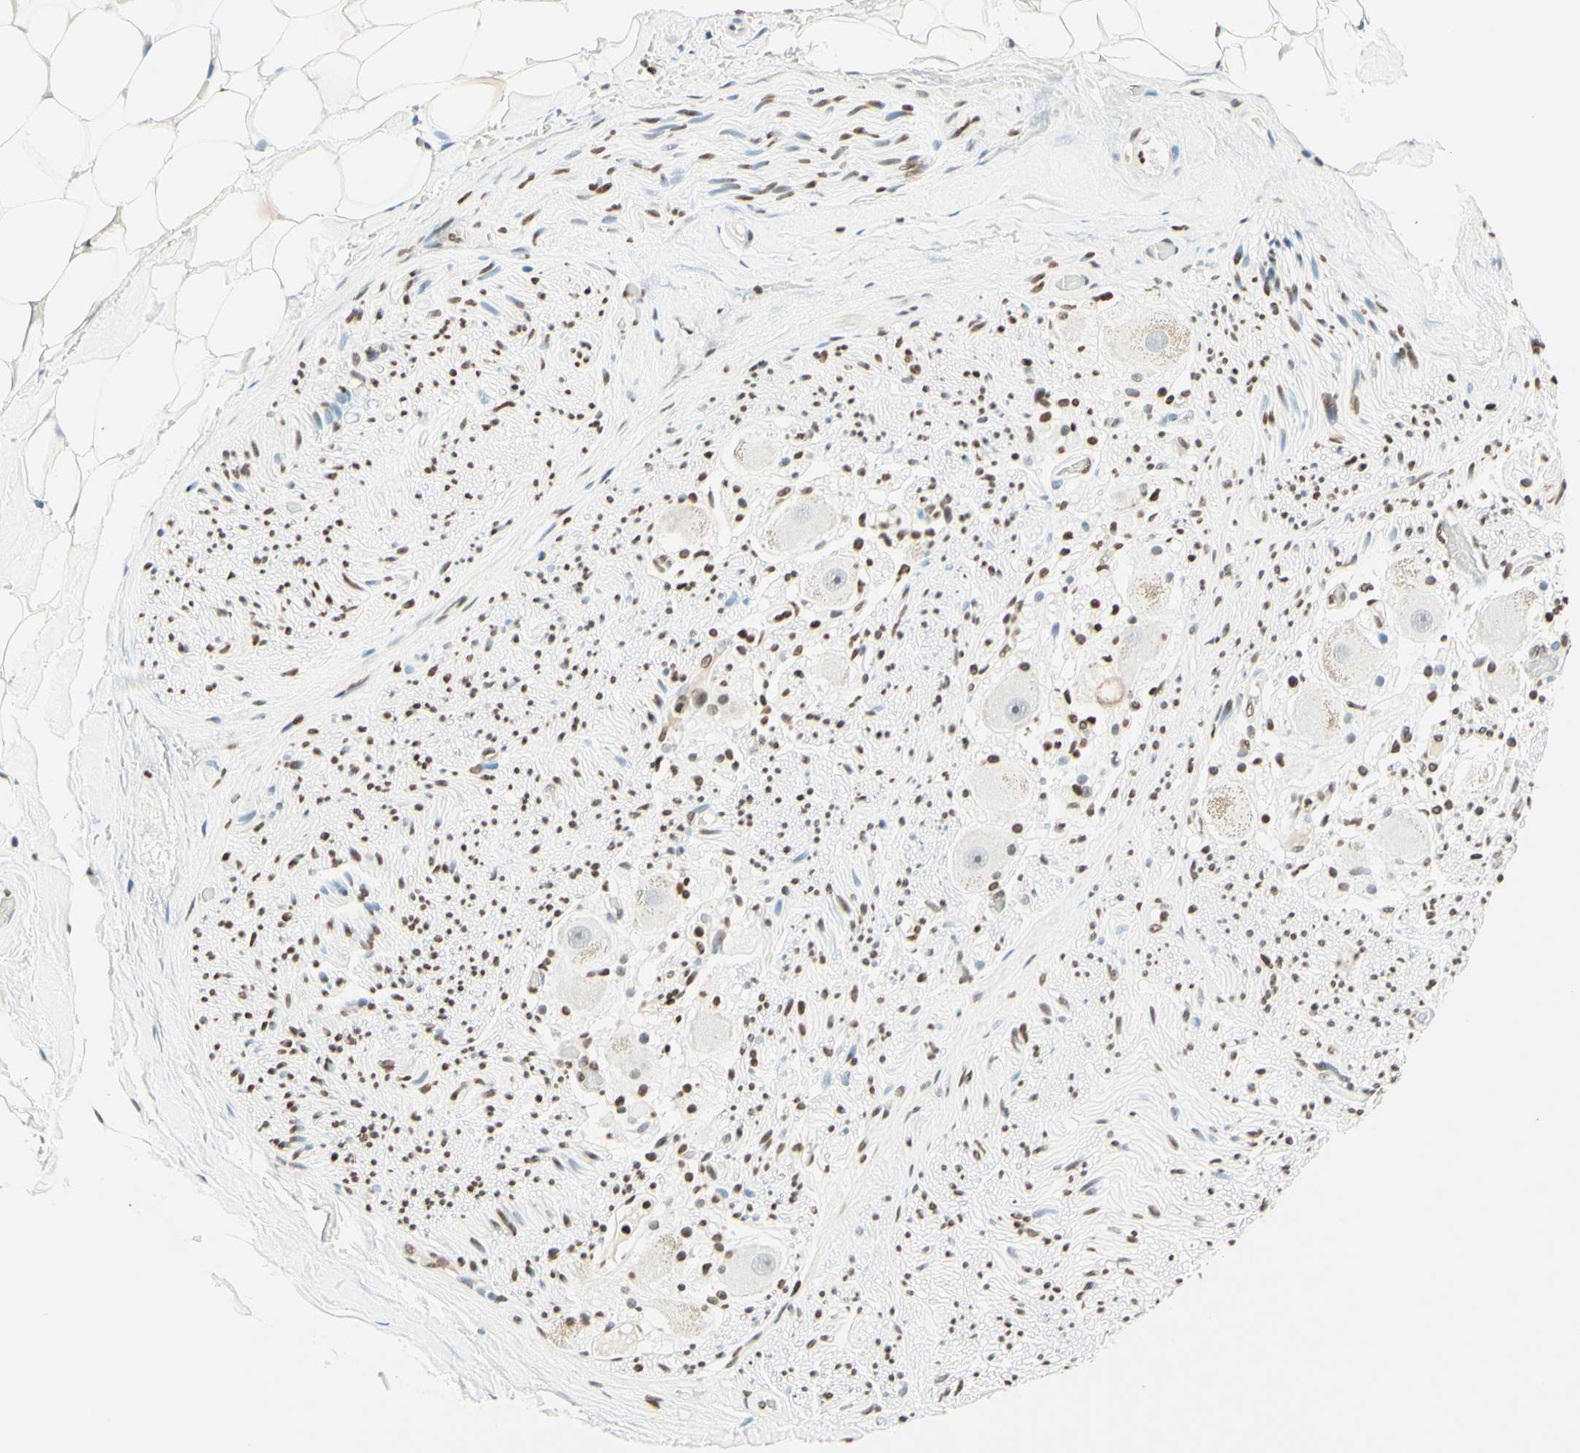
{"staining": {"intensity": "moderate", "quantity": ">75%", "location": "nuclear"}, "tissue": "adipose tissue", "cell_type": "Adipocytes", "image_type": "normal", "snomed": [{"axis": "morphology", "description": "Normal tissue, NOS"}, {"axis": "topography", "description": "Peripheral nerve tissue"}], "caption": "This photomicrograph reveals immunohistochemistry staining of benign adipose tissue, with medium moderate nuclear positivity in about >75% of adipocytes.", "gene": "MSH2", "patient": {"sex": "male", "age": 70}}